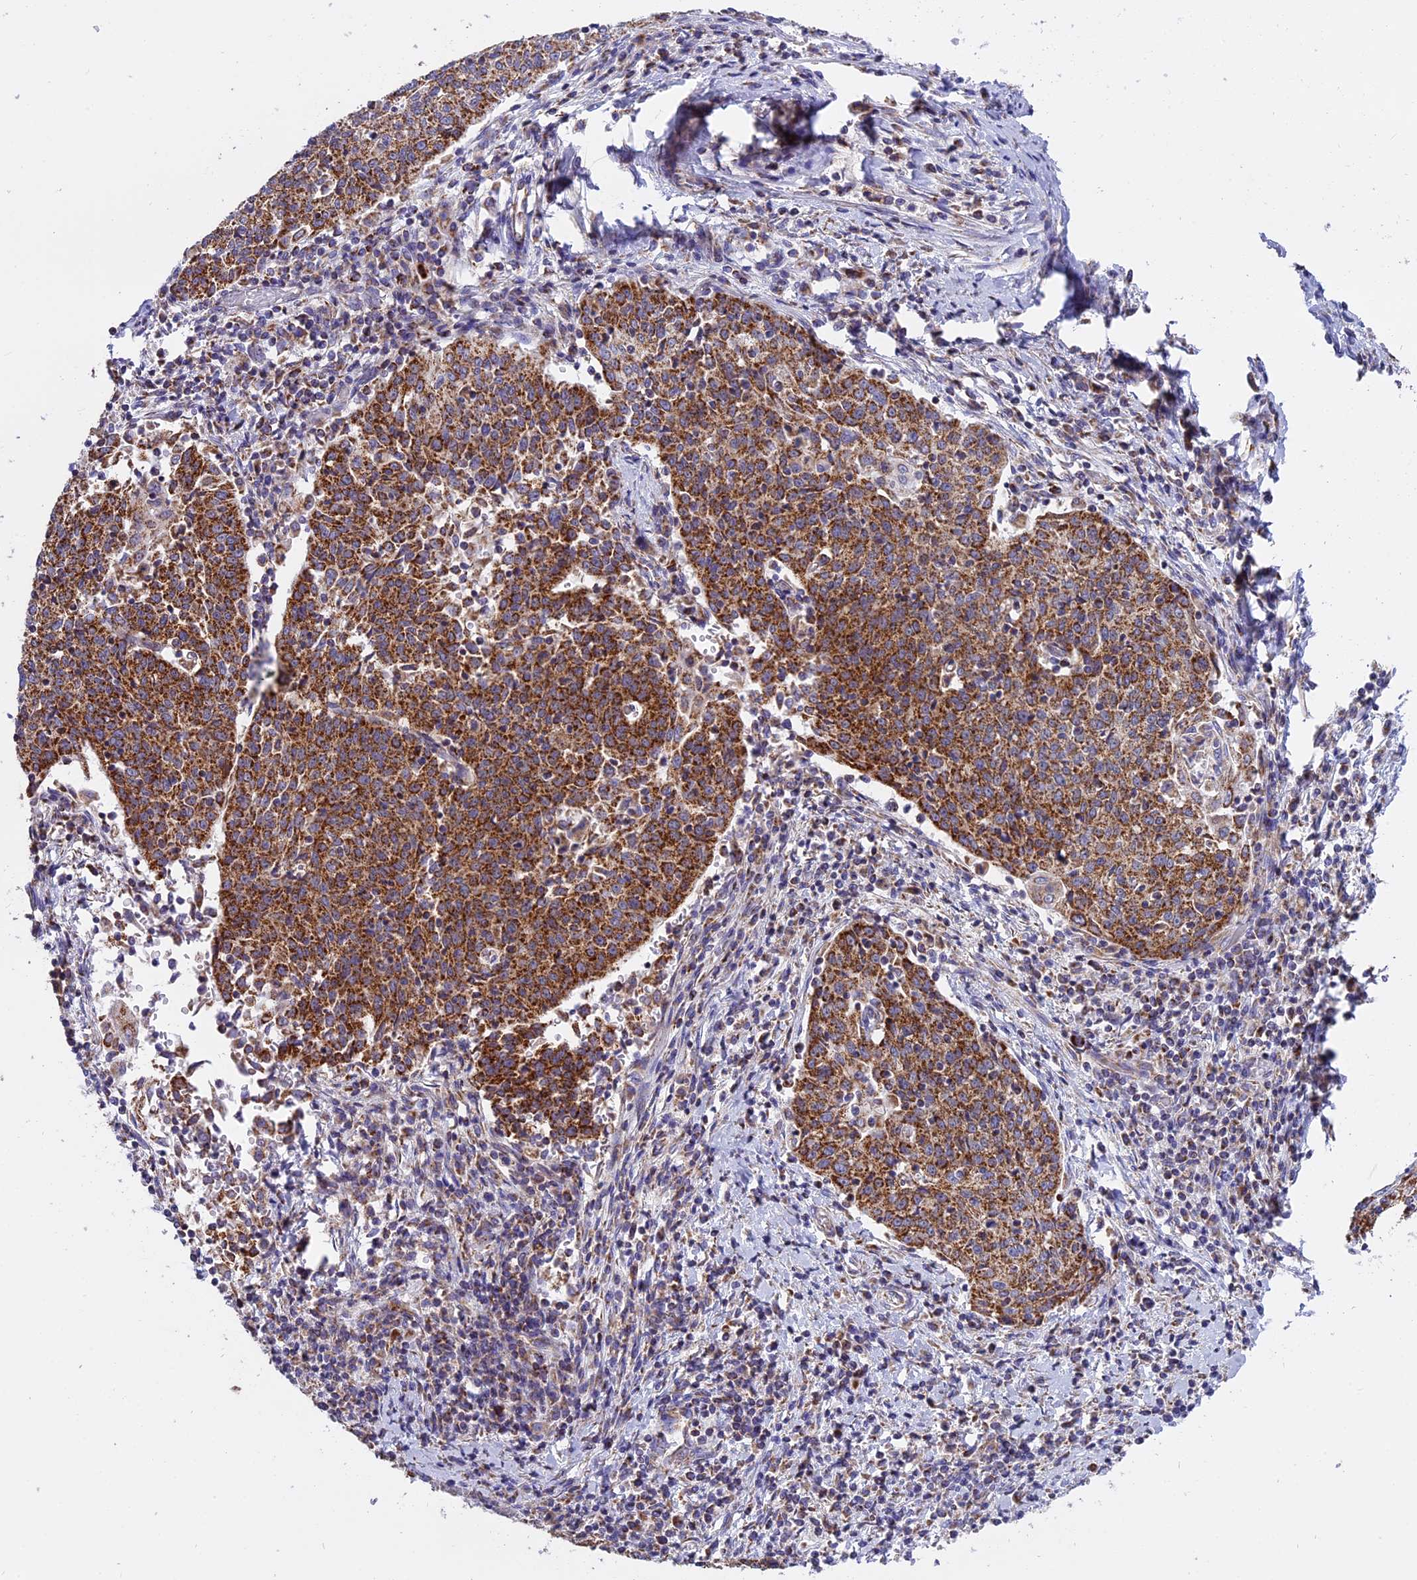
{"staining": {"intensity": "strong", "quantity": ">75%", "location": "cytoplasmic/membranous"}, "tissue": "cervical cancer", "cell_type": "Tumor cells", "image_type": "cancer", "snomed": [{"axis": "morphology", "description": "Squamous cell carcinoma, NOS"}, {"axis": "topography", "description": "Cervix"}], "caption": "An image showing strong cytoplasmic/membranous staining in approximately >75% of tumor cells in cervical cancer (squamous cell carcinoma), as visualized by brown immunohistochemical staining.", "gene": "MRPS34", "patient": {"sex": "female", "age": 48}}